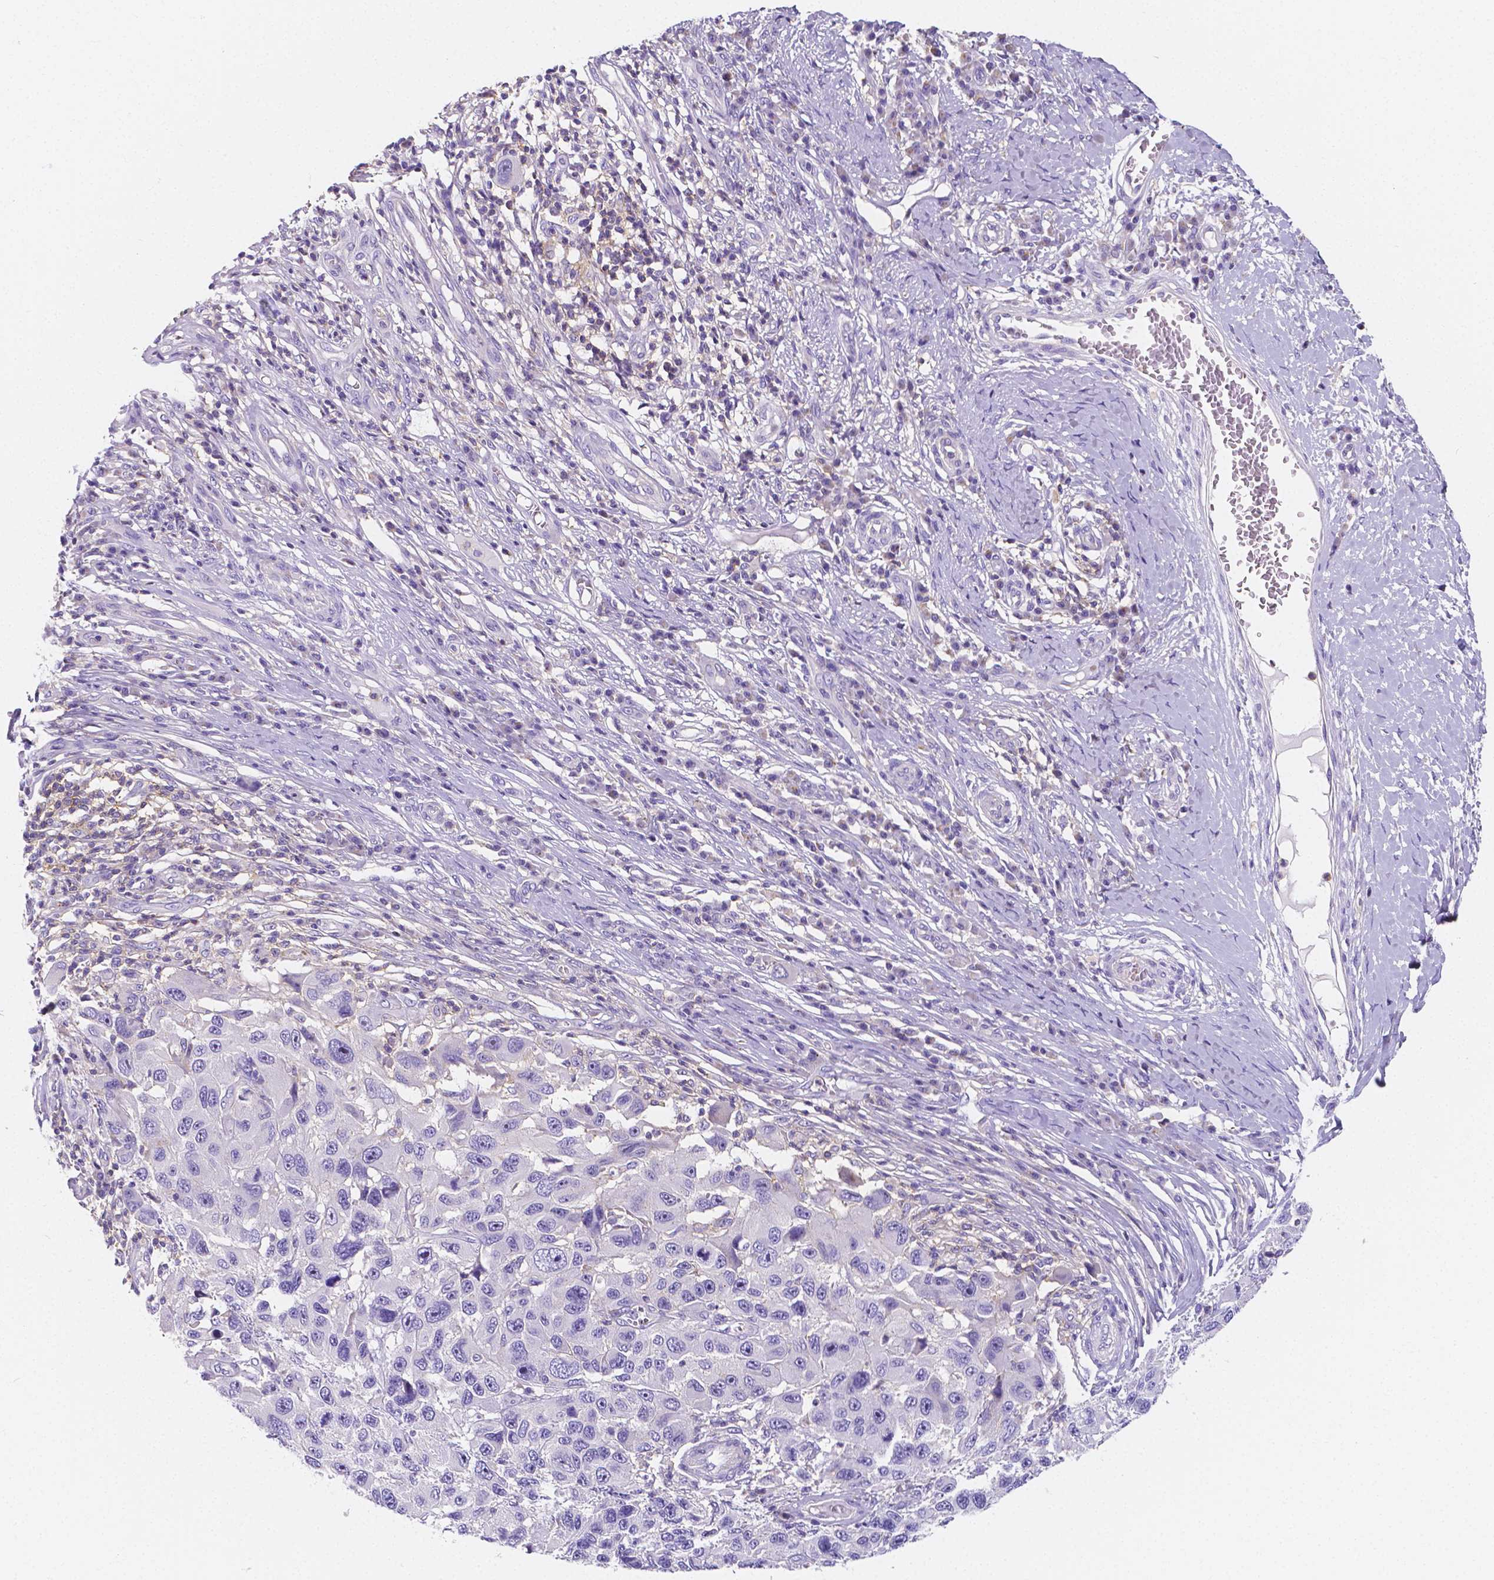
{"staining": {"intensity": "negative", "quantity": "none", "location": "none"}, "tissue": "melanoma", "cell_type": "Tumor cells", "image_type": "cancer", "snomed": [{"axis": "morphology", "description": "Malignant melanoma, NOS"}, {"axis": "topography", "description": "Skin"}], "caption": "Immunohistochemical staining of human melanoma exhibits no significant positivity in tumor cells.", "gene": "GABRD", "patient": {"sex": "male", "age": 53}}